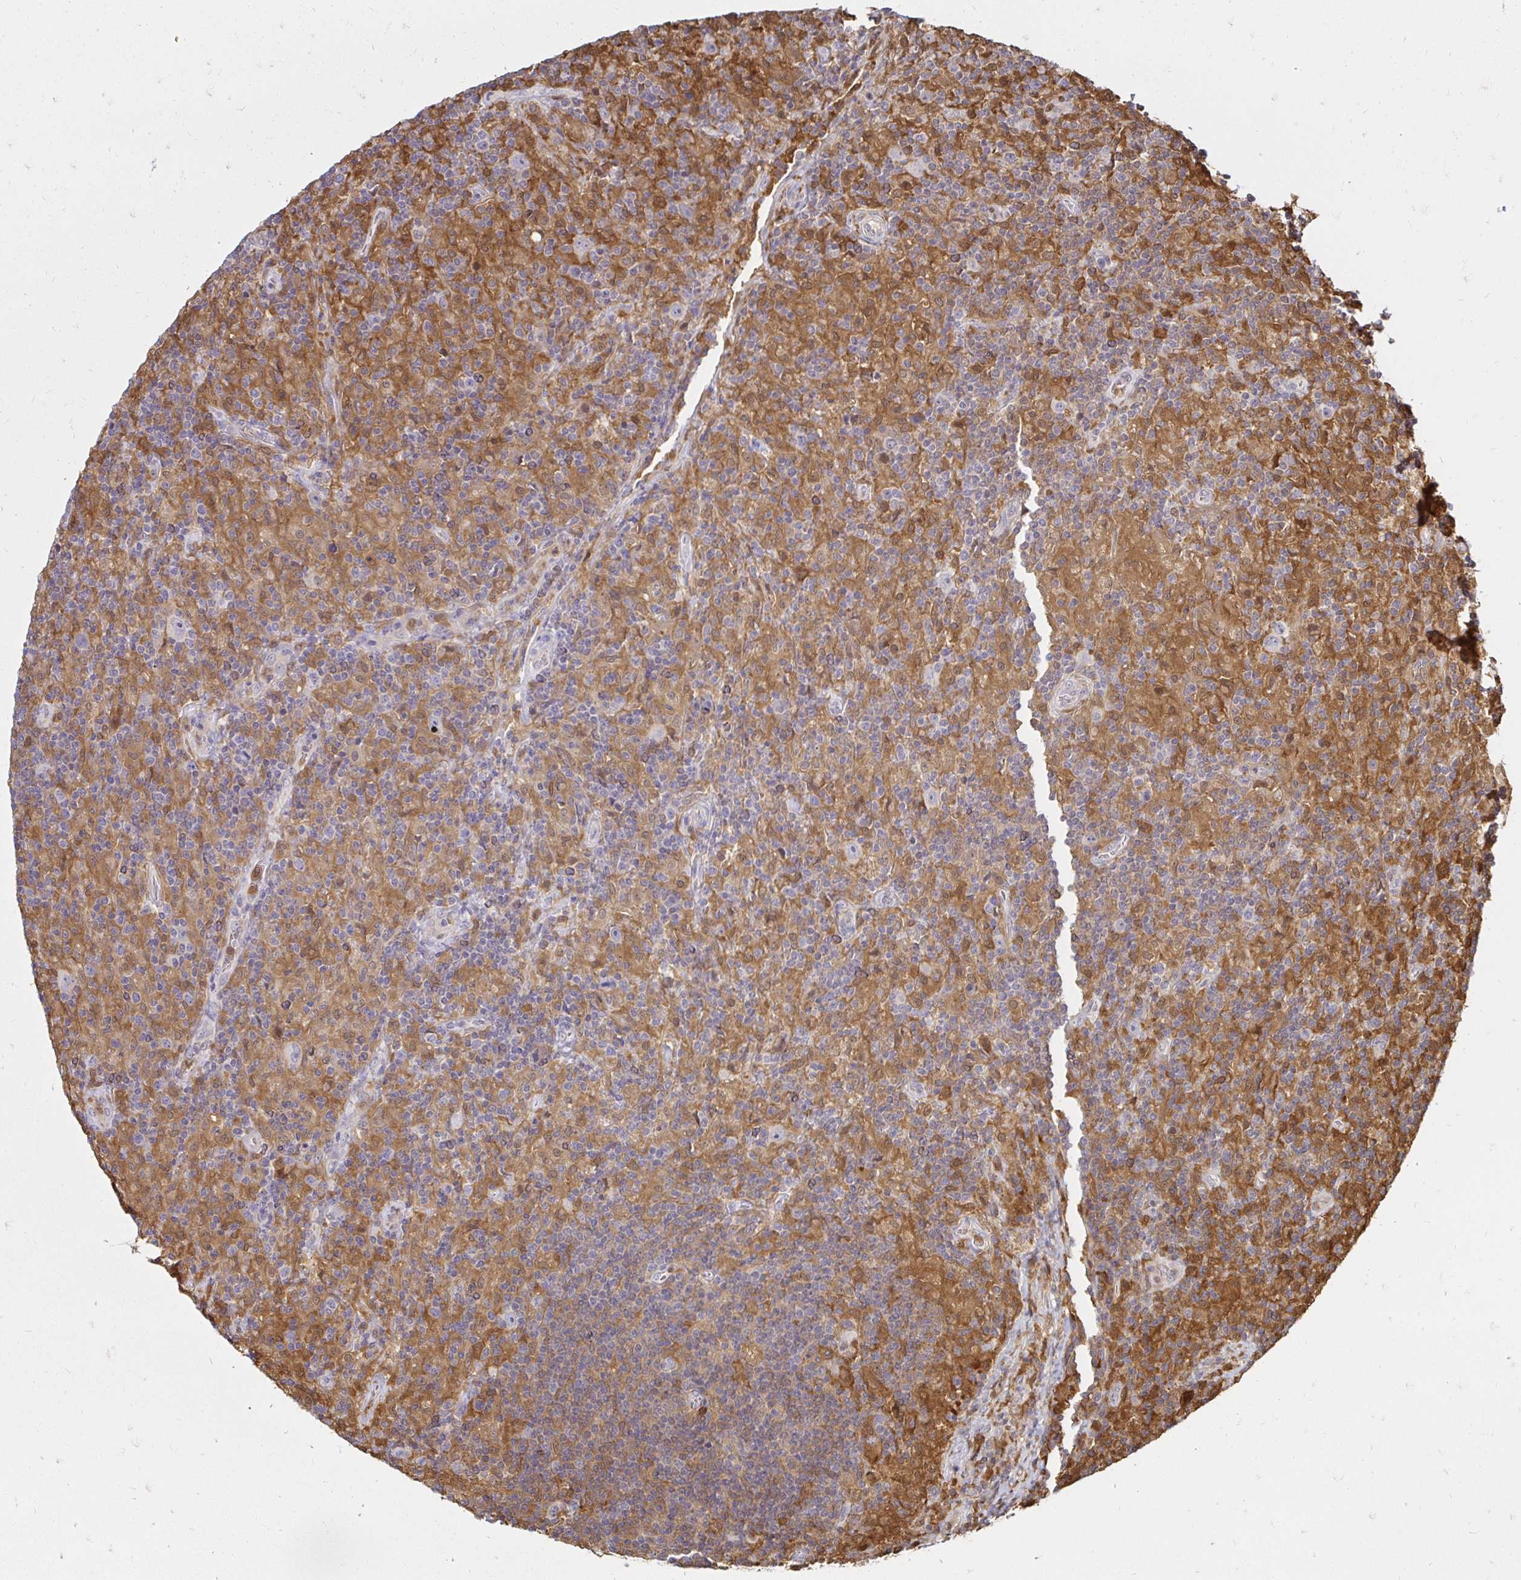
{"staining": {"intensity": "negative", "quantity": "none", "location": "none"}, "tissue": "lymphoma", "cell_type": "Tumor cells", "image_type": "cancer", "snomed": [{"axis": "morphology", "description": "Hodgkin's disease, NOS"}, {"axis": "topography", "description": "Lymph node"}], "caption": "The IHC micrograph has no significant expression in tumor cells of lymphoma tissue.", "gene": "PYCARD", "patient": {"sex": "male", "age": 70}}